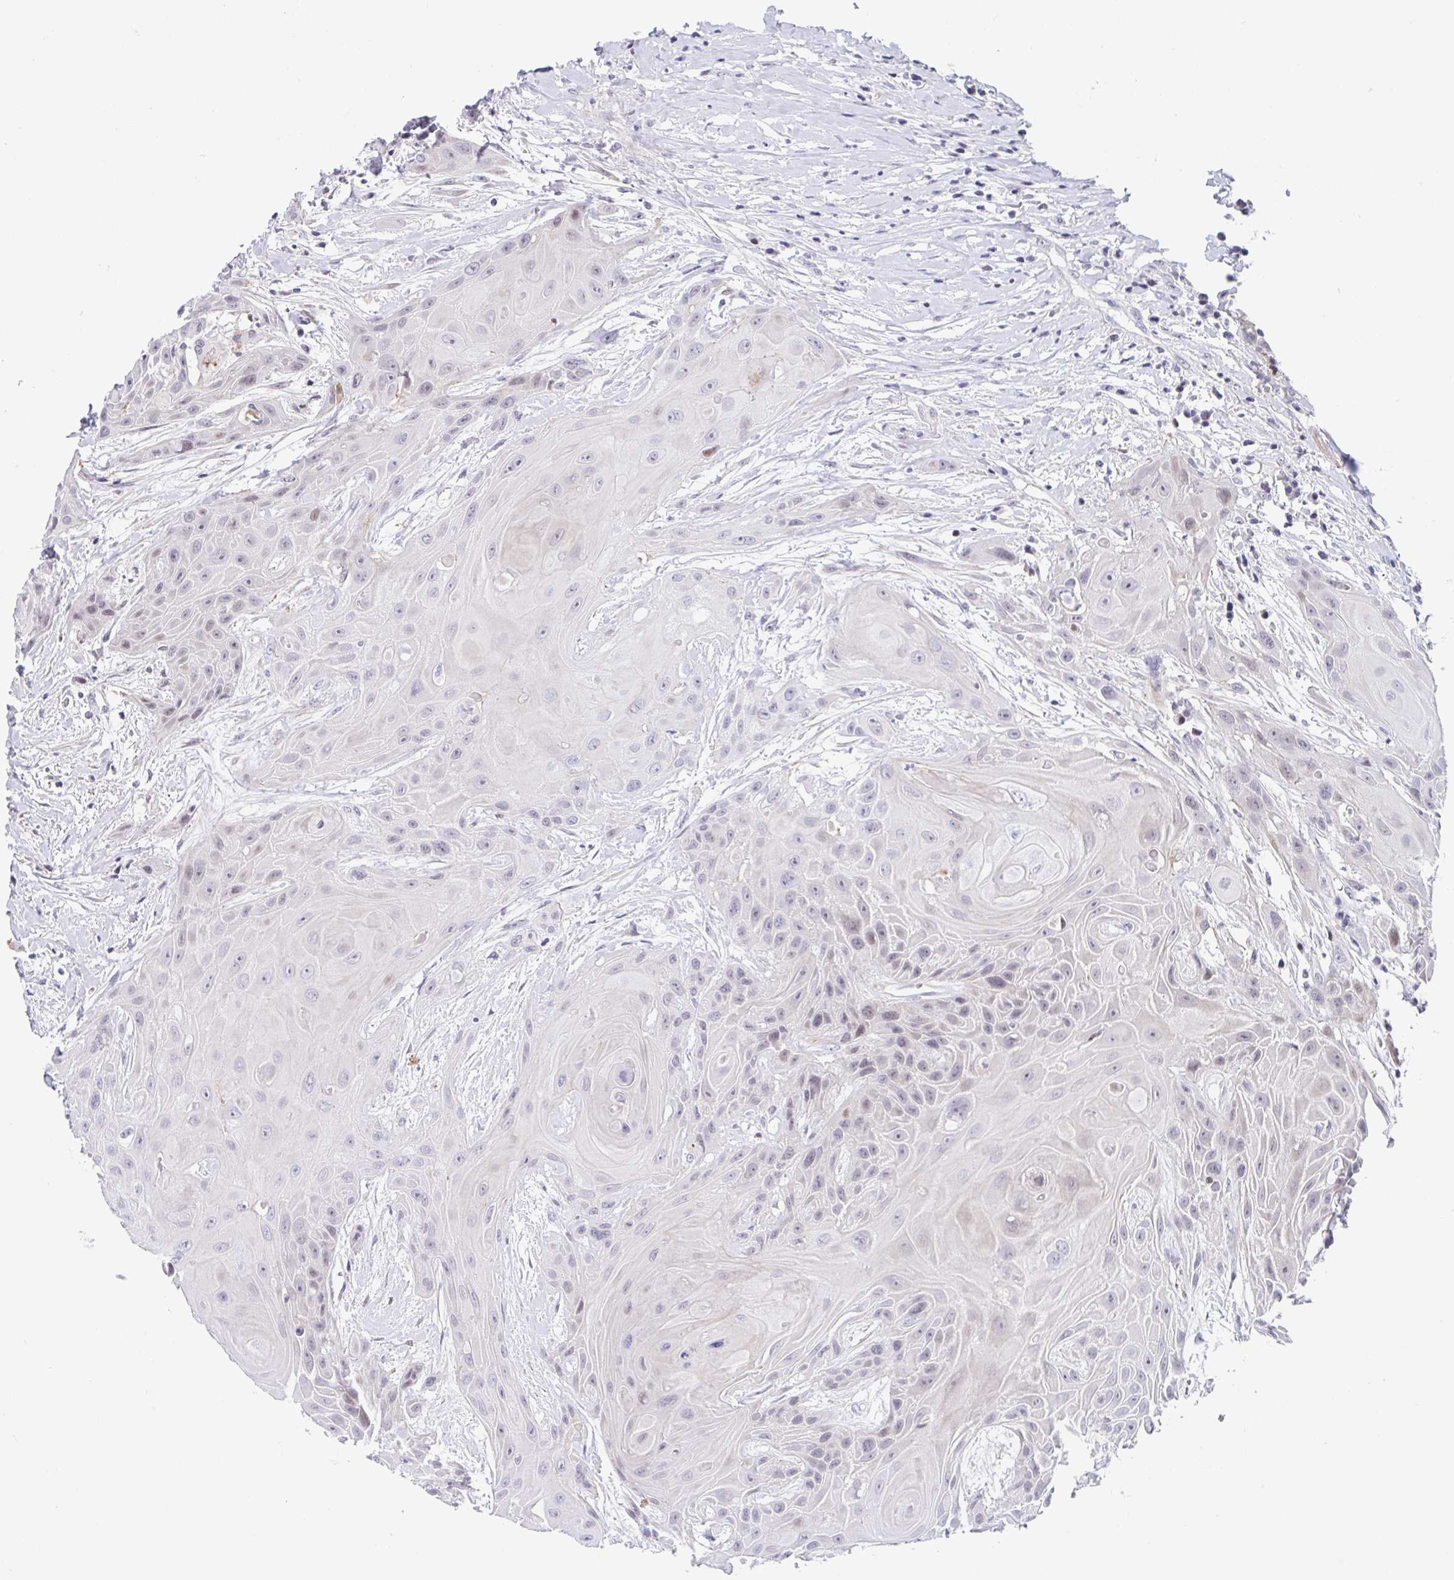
{"staining": {"intensity": "weak", "quantity": "<25%", "location": "nuclear"}, "tissue": "head and neck cancer", "cell_type": "Tumor cells", "image_type": "cancer", "snomed": [{"axis": "morphology", "description": "Squamous cell carcinoma, NOS"}, {"axis": "topography", "description": "Head-Neck"}], "caption": "High magnification brightfield microscopy of head and neck cancer (squamous cell carcinoma) stained with DAB (3,3'-diaminobenzidine) (brown) and counterstained with hematoxylin (blue): tumor cells show no significant expression.", "gene": "WDR72", "patient": {"sex": "female", "age": 73}}